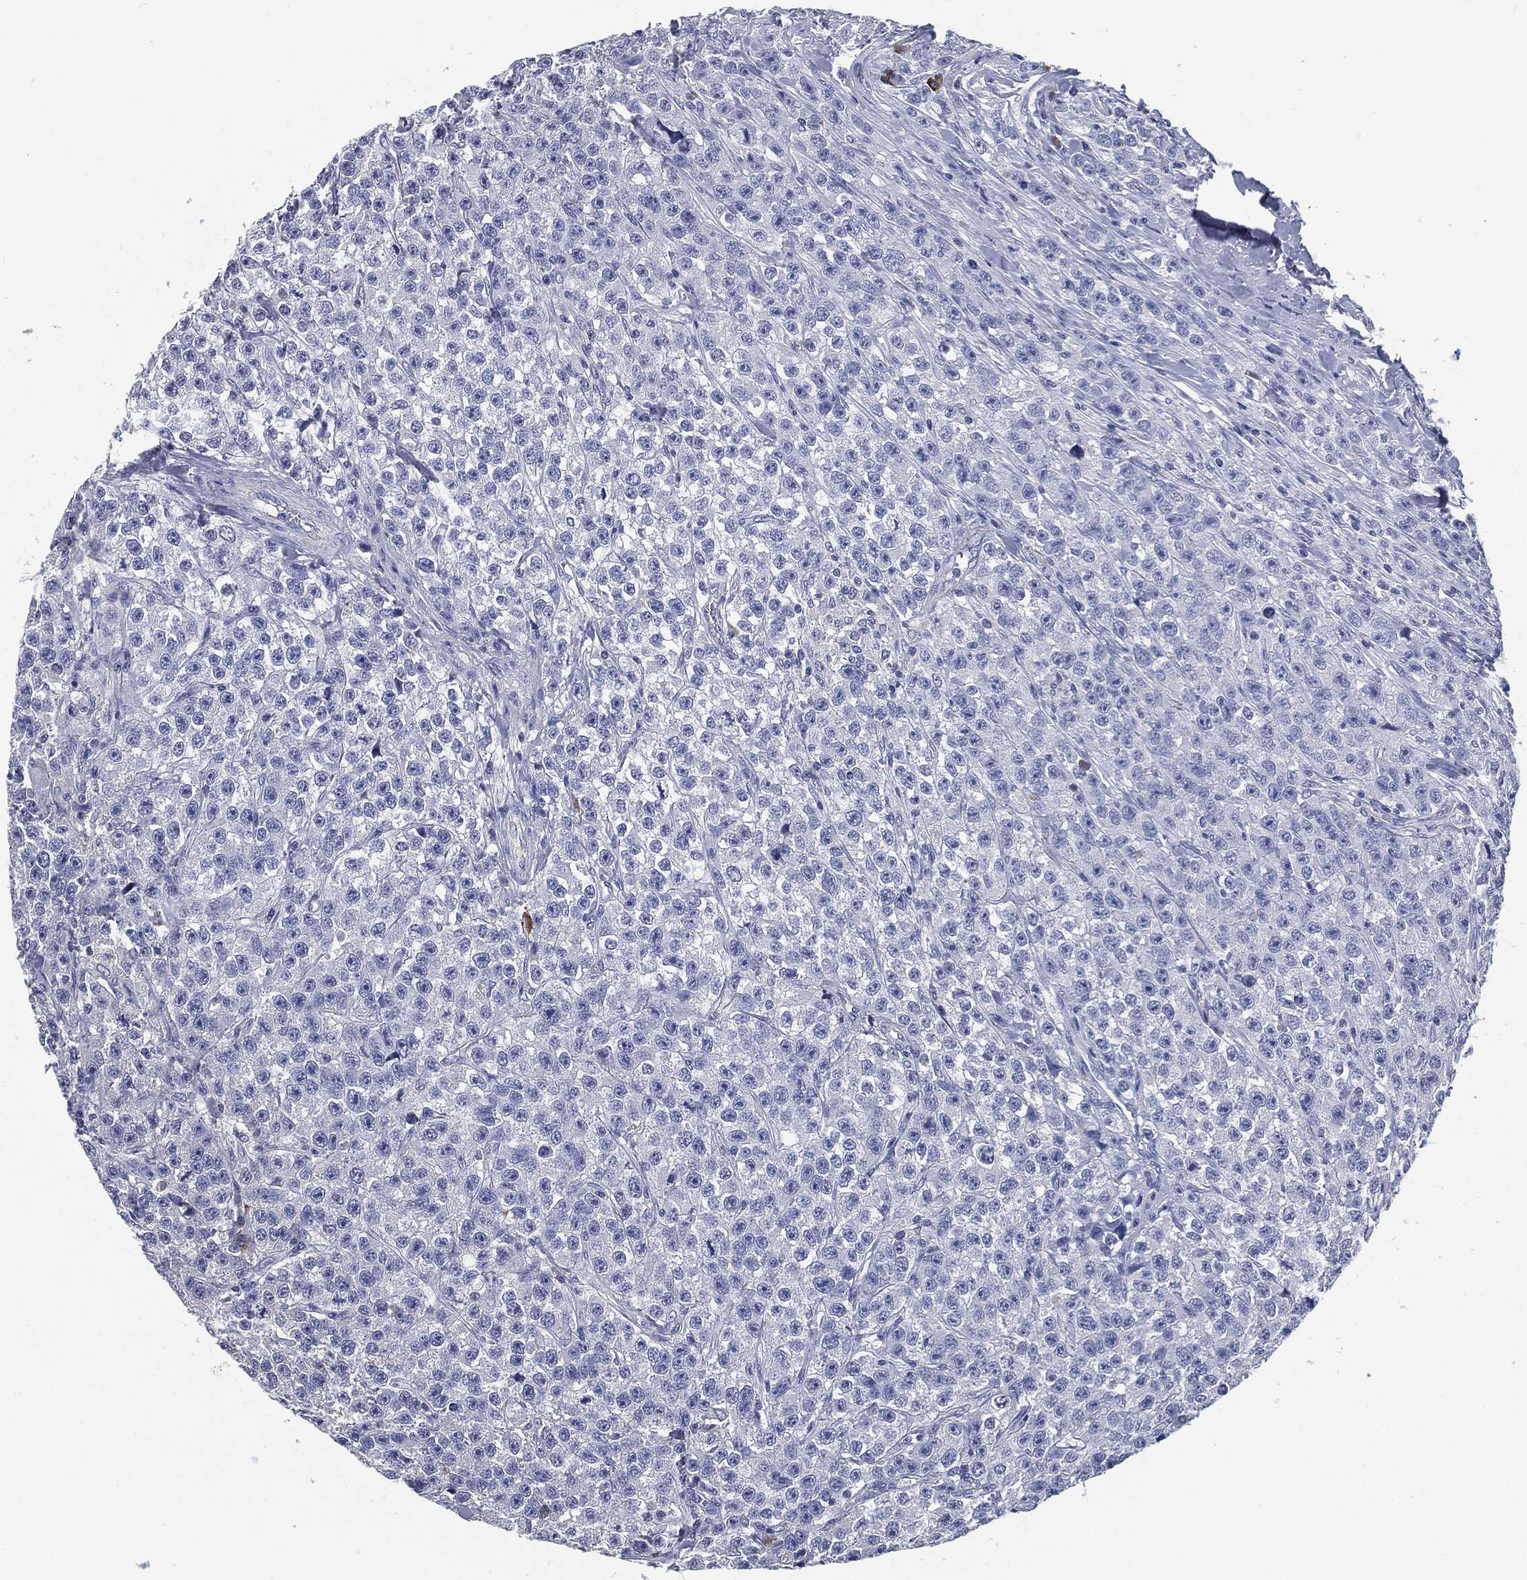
{"staining": {"intensity": "negative", "quantity": "none", "location": "none"}, "tissue": "testis cancer", "cell_type": "Tumor cells", "image_type": "cancer", "snomed": [{"axis": "morphology", "description": "Seminoma, NOS"}, {"axis": "topography", "description": "Testis"}], "caption": "Tumor cells are negative for brown protein staining in testis seminoma.", "gene": "CD27", "patient": {"sex": "male", "age": 59}}